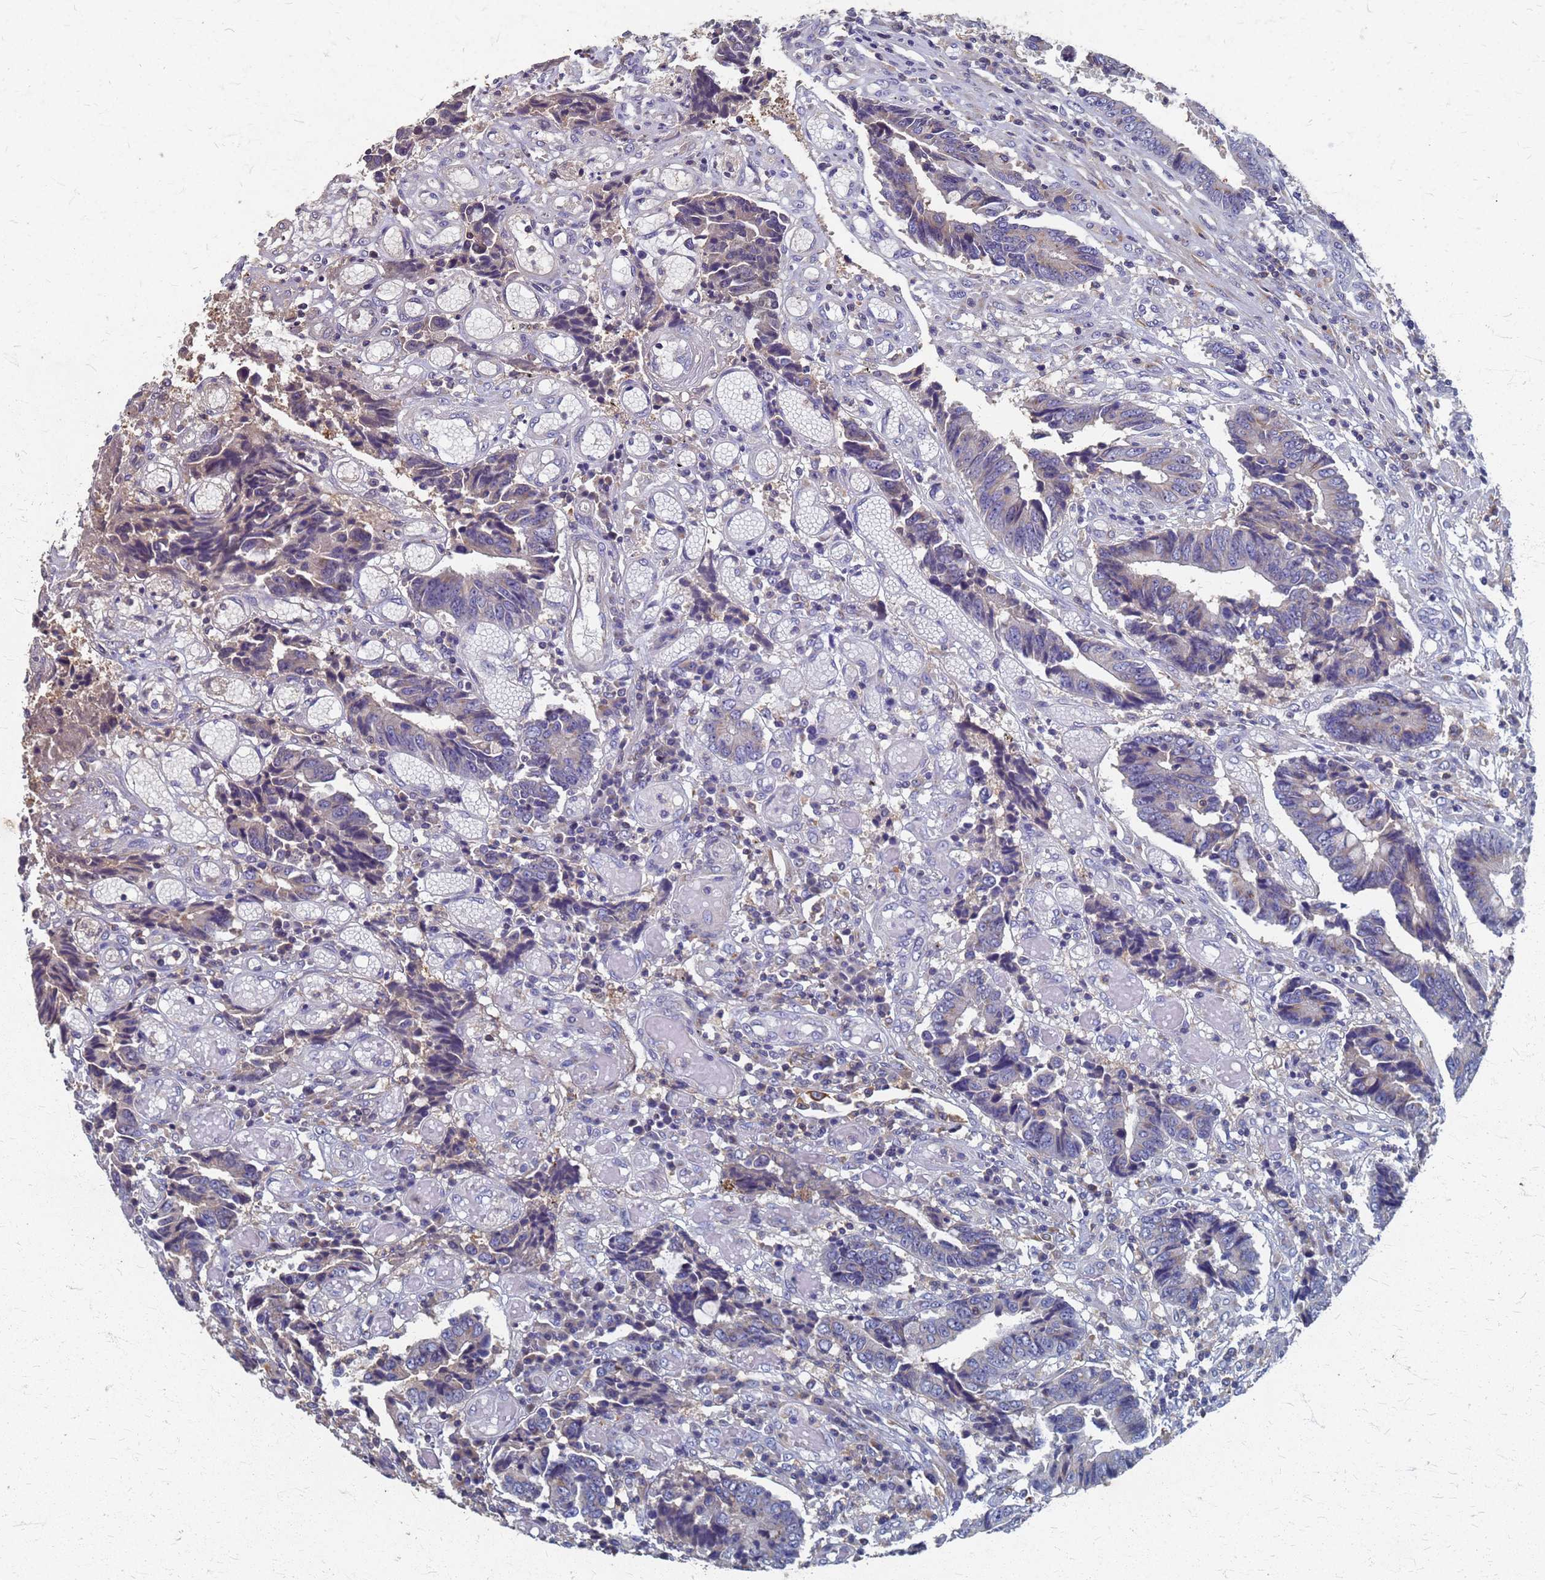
{"staining": {"intensity": "negative", "quantity": "none", "location": "none"}, "tissue": "colorectal cancer", "cell_type": "Tumor cells", "image_type": "cancer", "snomed": [{"axis": "morphology", "description": "Adenocarcinoma, NOS"}, {"axis": "topography", "description": "Rectum"}], "caption": "Colorectal adenocarcinoma was stained to show a protein in brown. There is no significant staining in tumor cells. (DAB (3,3'-diaminobenzidine) immunohistochemistry, high magnification).", "gene": "KRCC1", "patient": {"sex": "male", "age": 84}}